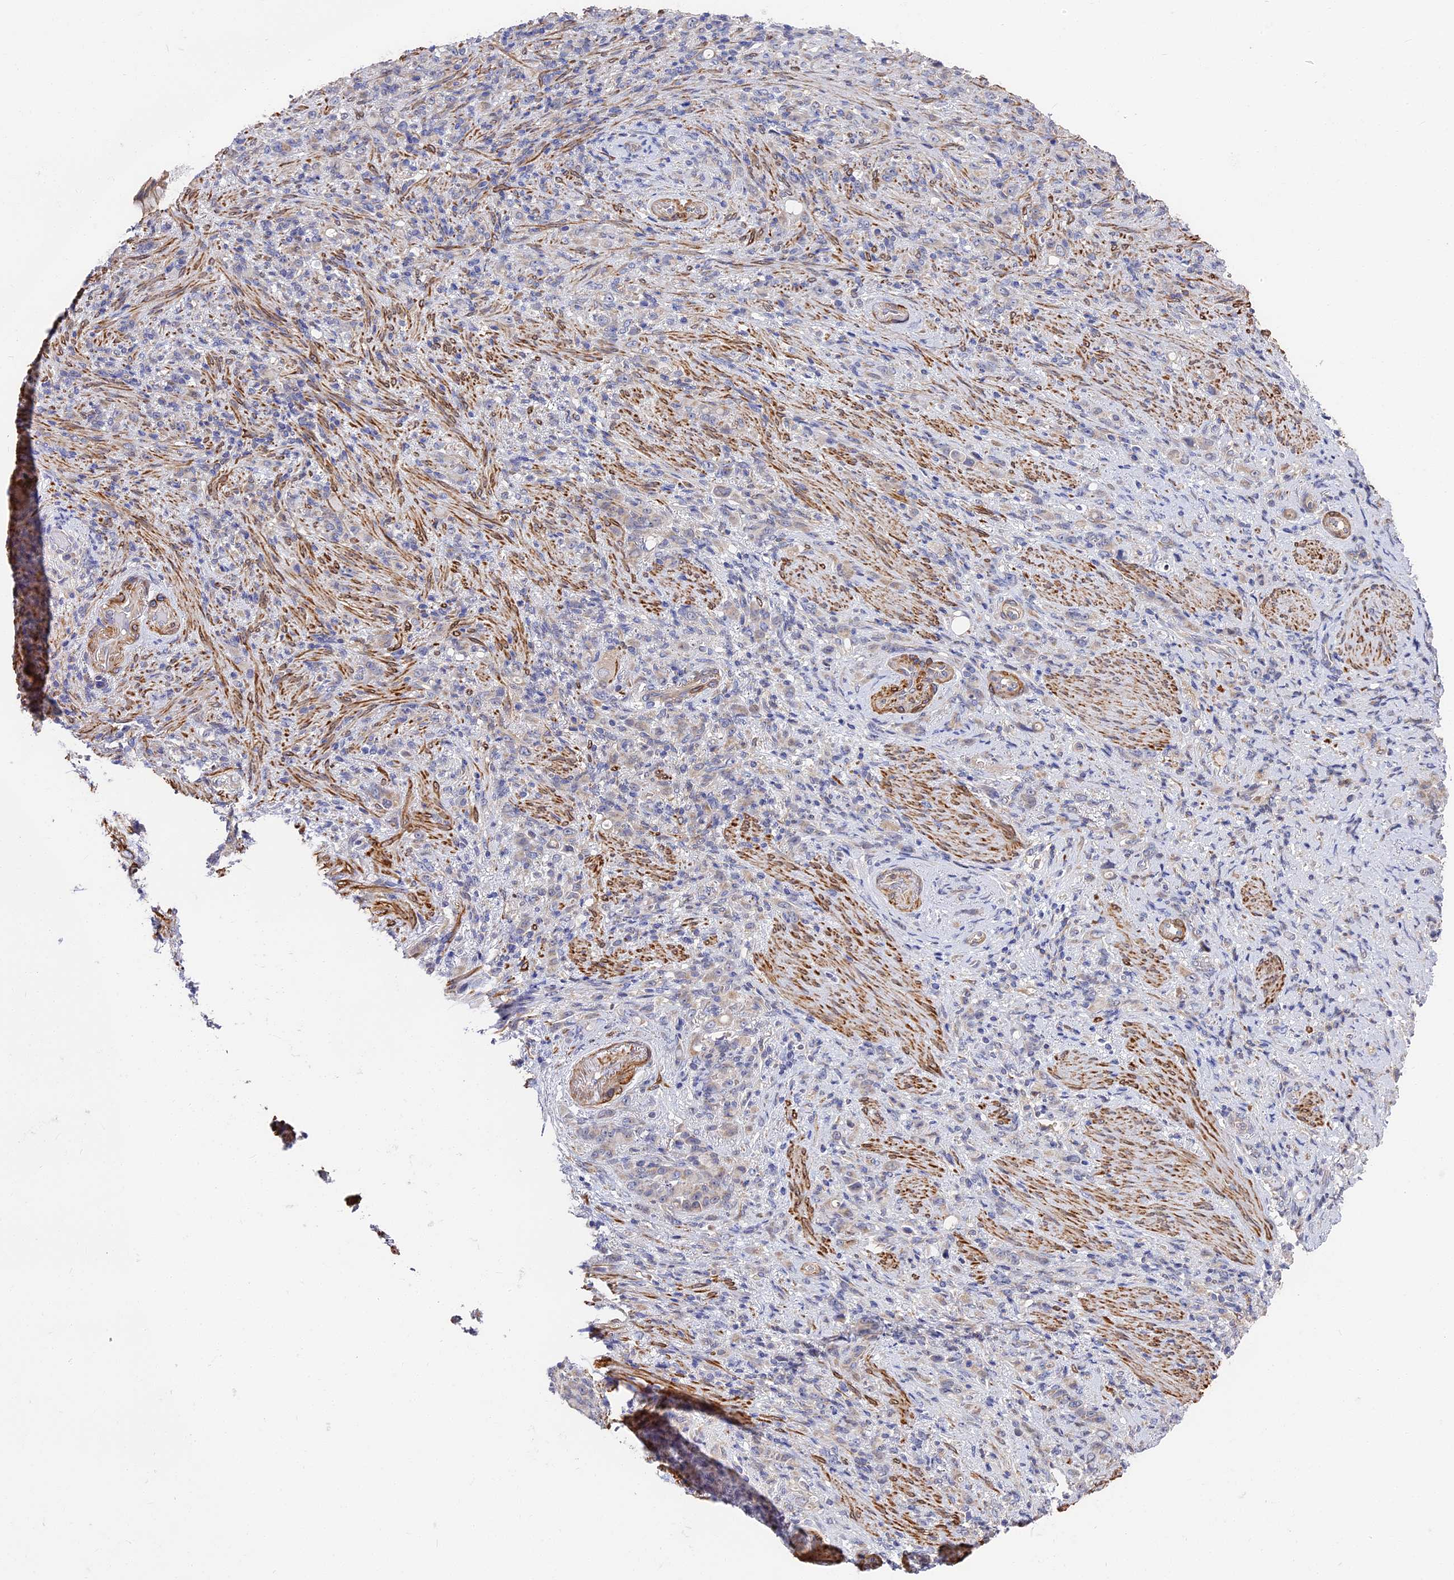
{"staining": {"intensity": "negative", "quantity": "none", "location": "none"}, "tissue": "stomach cancer", "cell_type": "Tumor cells", "image_type": "cancer", "snomed": [{"axis": "morphology", "description": "Adenocarcinoma, NOS"}, {"axis": "topography", "description": "Stomach"}], "caption": "An IHC image of stomach adenocarcinoma is shown. There is no staining in tumor cells of stomach adenocarcinoma. (Brightfield microscopy of DAB IHC at high magnification).", "gene": "CCDC113", "patient": {"sex": "female", "age": 79}}